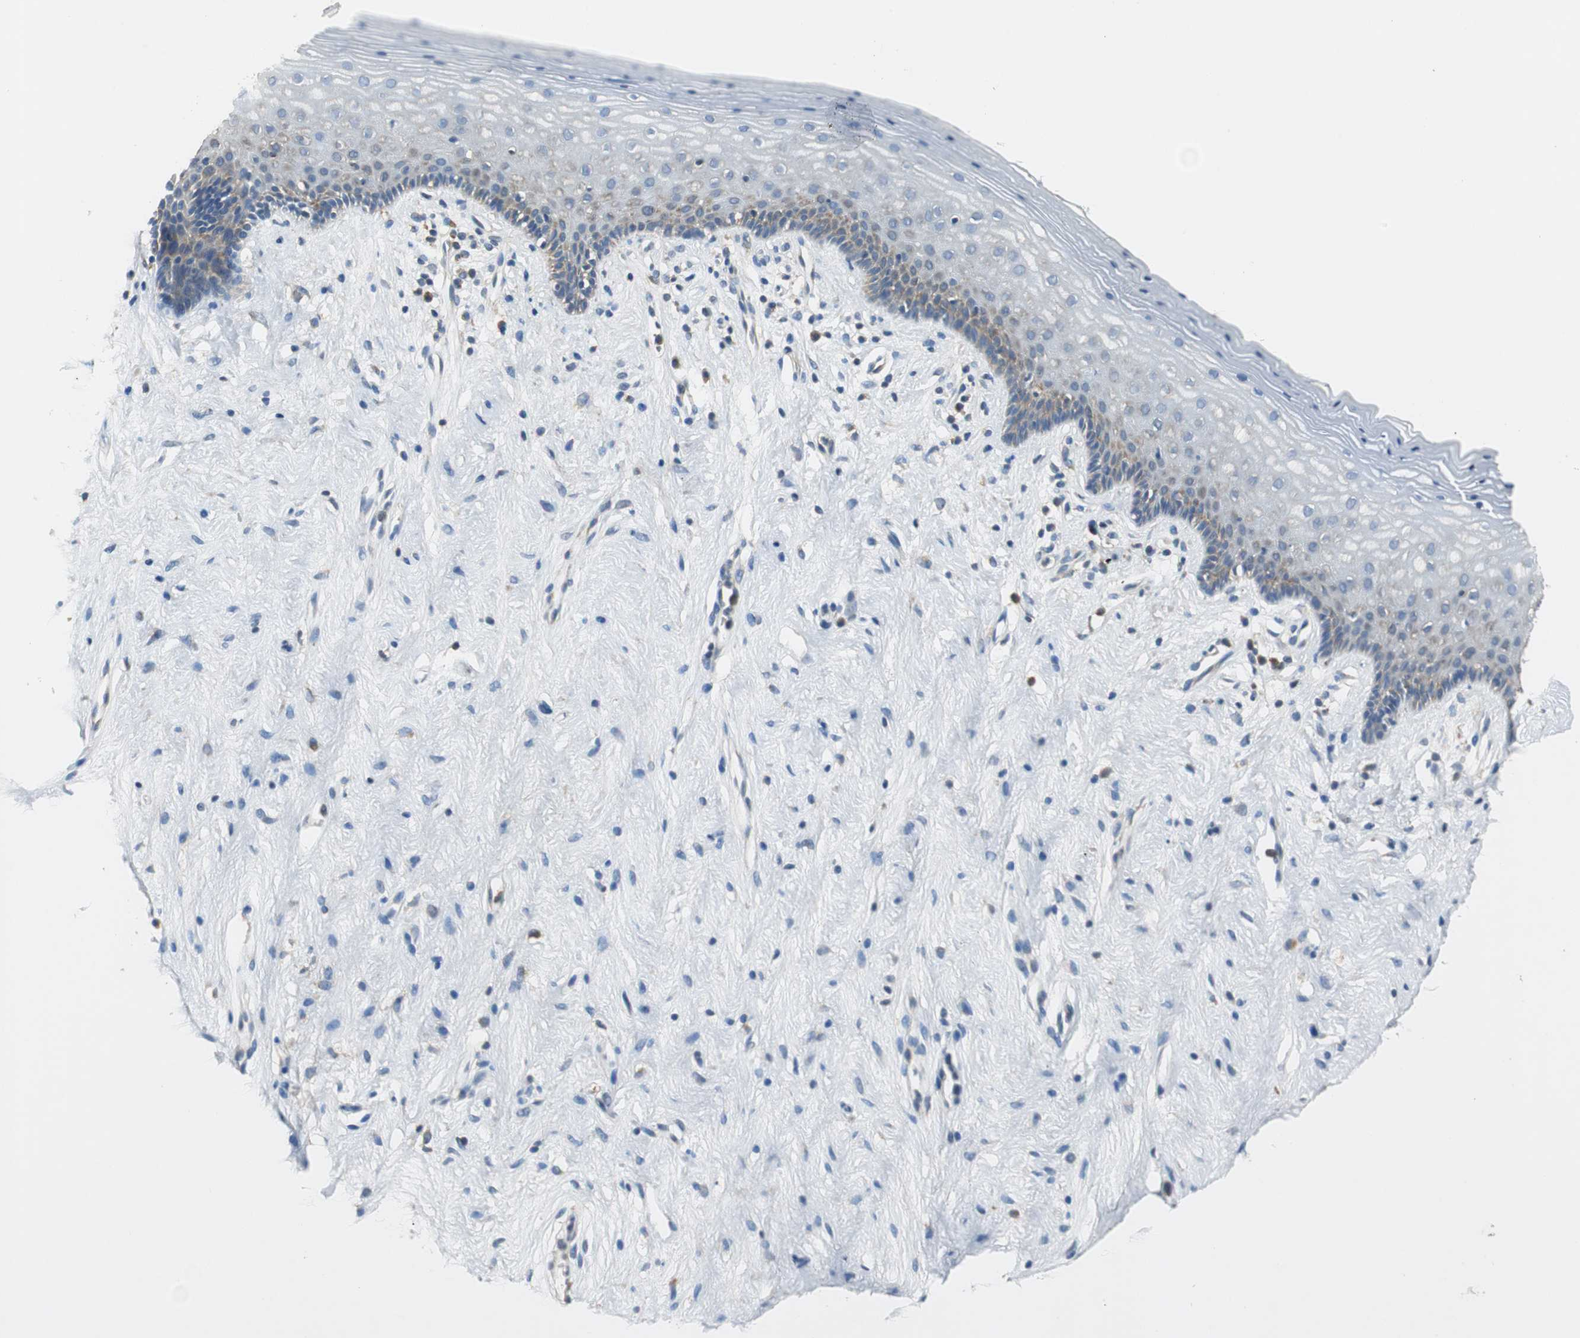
{"staining": {"intensity": "moderate", "quantity": "<25%", "location": "cytoplasmic/membranous"}, "tissue": "vagina", "cell_type": "Squamous epithelial cells", "image_type": "normal", "snomed": [{"axis": "morphology", "description": "Normal tissue, NOS"}, {"axis": "topography", "description": "Vagina"}], "caption": "Immunohistochemical staining of unremarkable vagina exhibits low levels of moderate cytoplasmic/membranous positivity in approximately <25% of squamous epithelial cells. Immunohistochemistry (ihc) stains the protein of interest in brown and the nuclei are stained blue.", "gene": "CNOT3", "patient": {"sex": "female", "age": 44}}